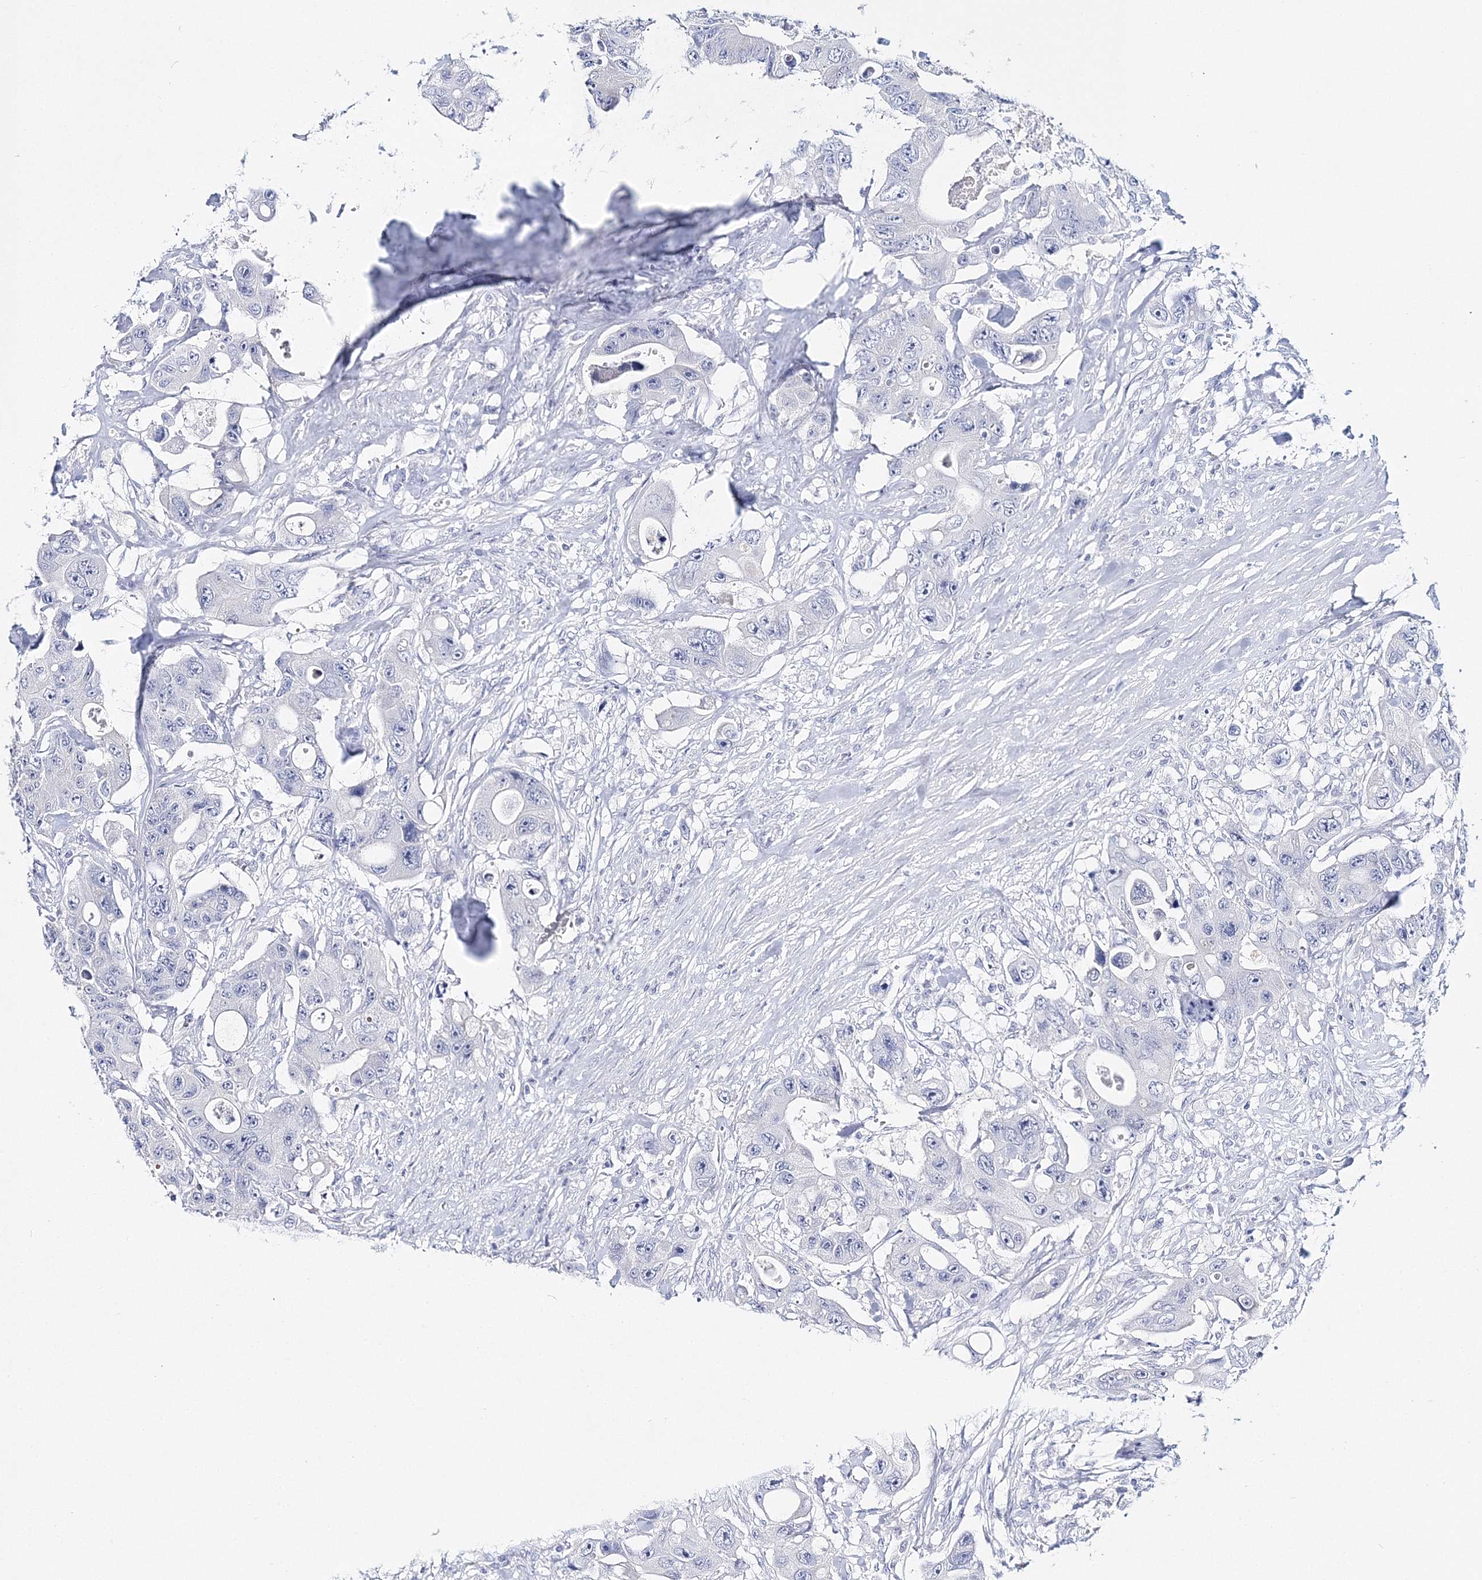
{"staining": {"intensity": "negative", "quantity": "none", "location": "none"}, "tissue": "colorectal cancer", "cell_type": "Tumor cells", "image_type": "cancer", "snomed": [{"axis": "morphology", "description": "Adenocarcinoma, NOS"}, {"axis": "topography", "description": "Colon"}], "caption": "Immunohistochemical staining of human colorectal cancer reveals no significant positivity in tumor cells. (Brightfield microscopy of DAB (3,3'-diaminobenzidine) immunohistochemistry (IHC) at high magnification).", "gene": "MYOZ2", "patient": {"sex": "female", "age": 46}}